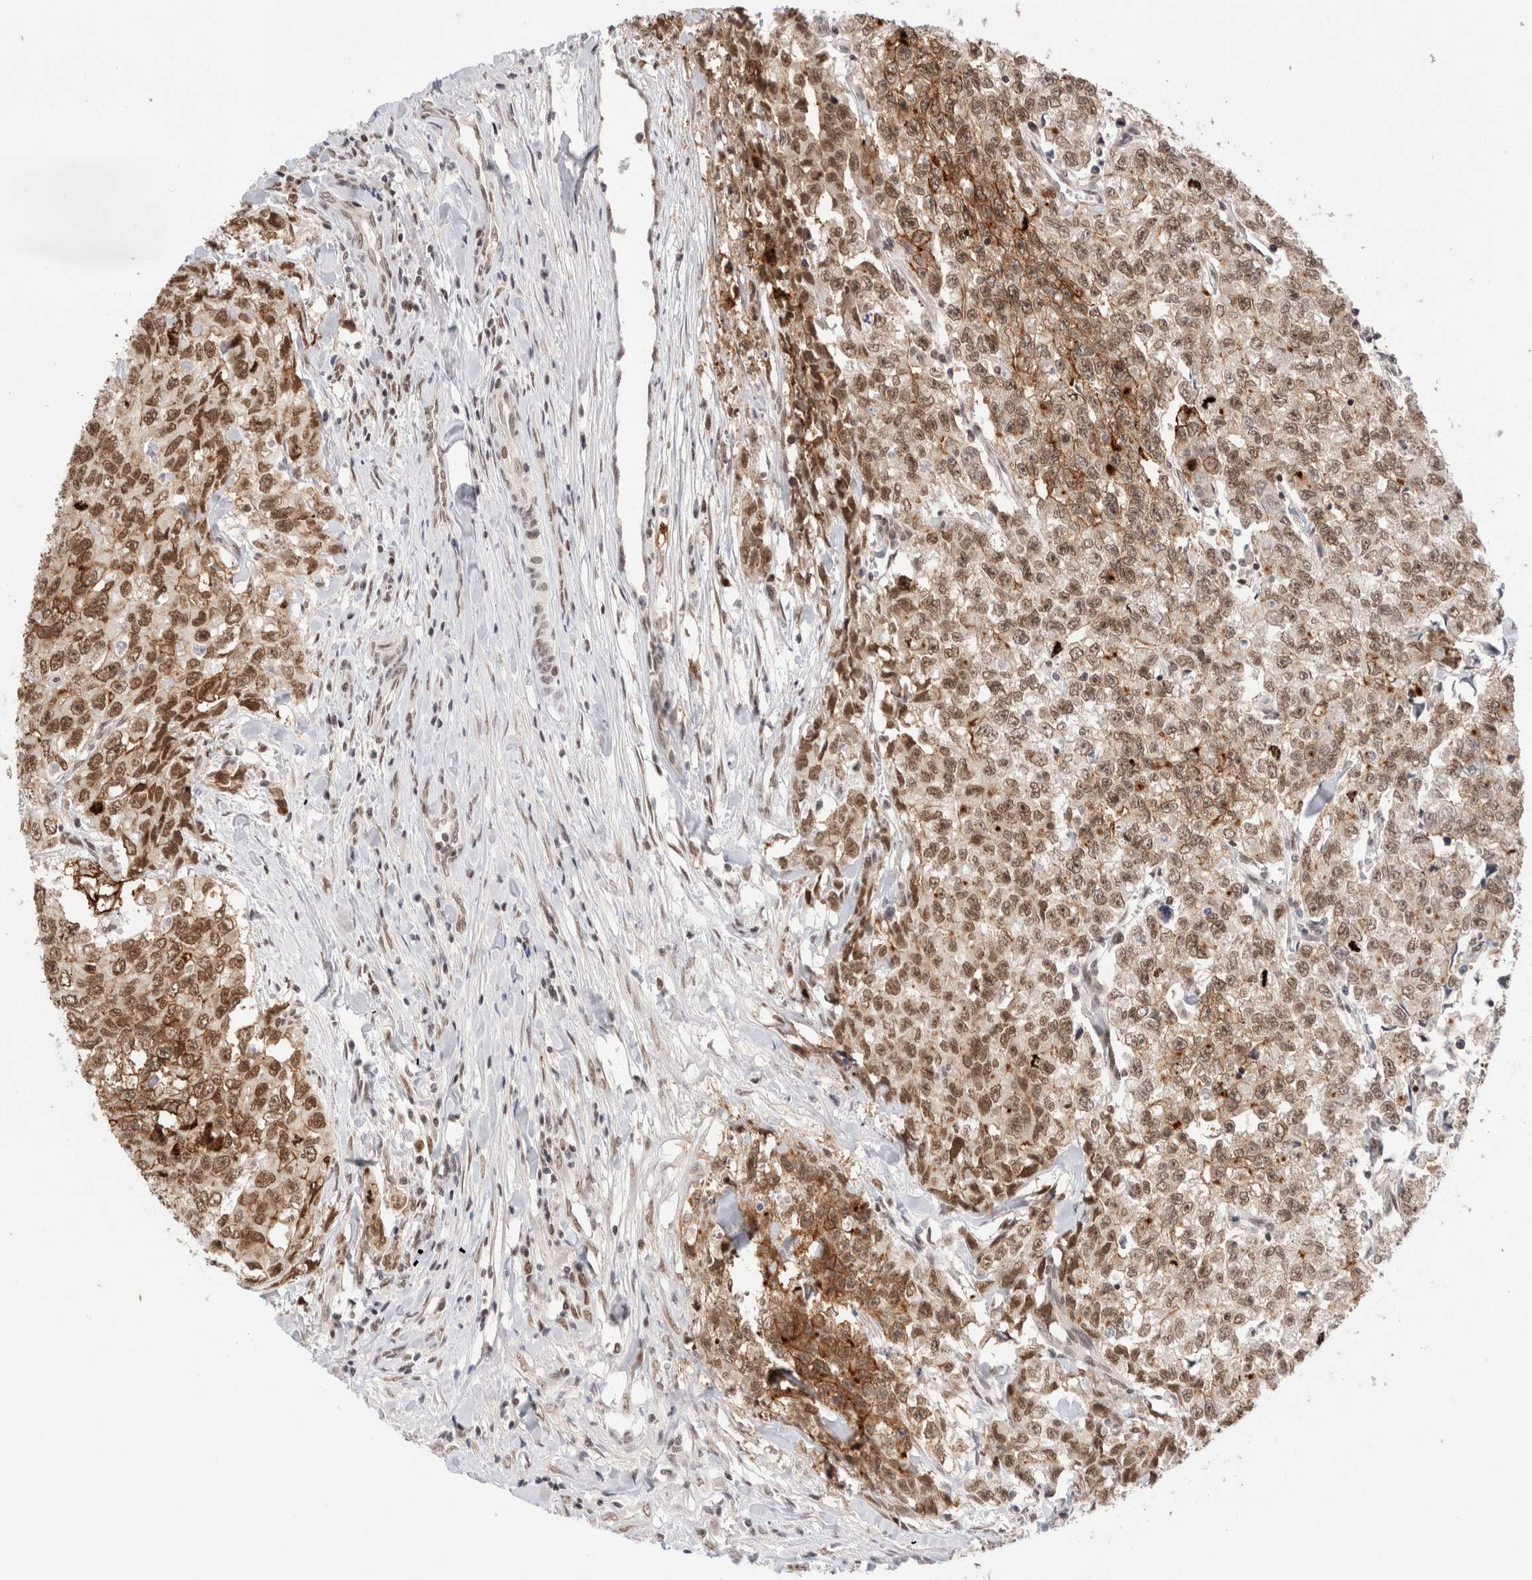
{"staining": {"intensity": "moderate", "quantity": ">75%", "location": "nuclear"}, "tissue": "testis cancer", "cell_type": "Tumor cells", "image_type": "cancer", "snomed": [{"axis": "morphology", "description": "Carcinoma, Embryonal, NOS"}, {"axis": "topography", "description": "Testis"}], "caption": "Embryonal carcinoma (testis) was stained to show a protein in brown. There is medium levels of moderate nuclear positivity in approximately >75% of tumor cells.", "gene": "GATAD2A", "patient": {"sex": "male", "age": 28}}